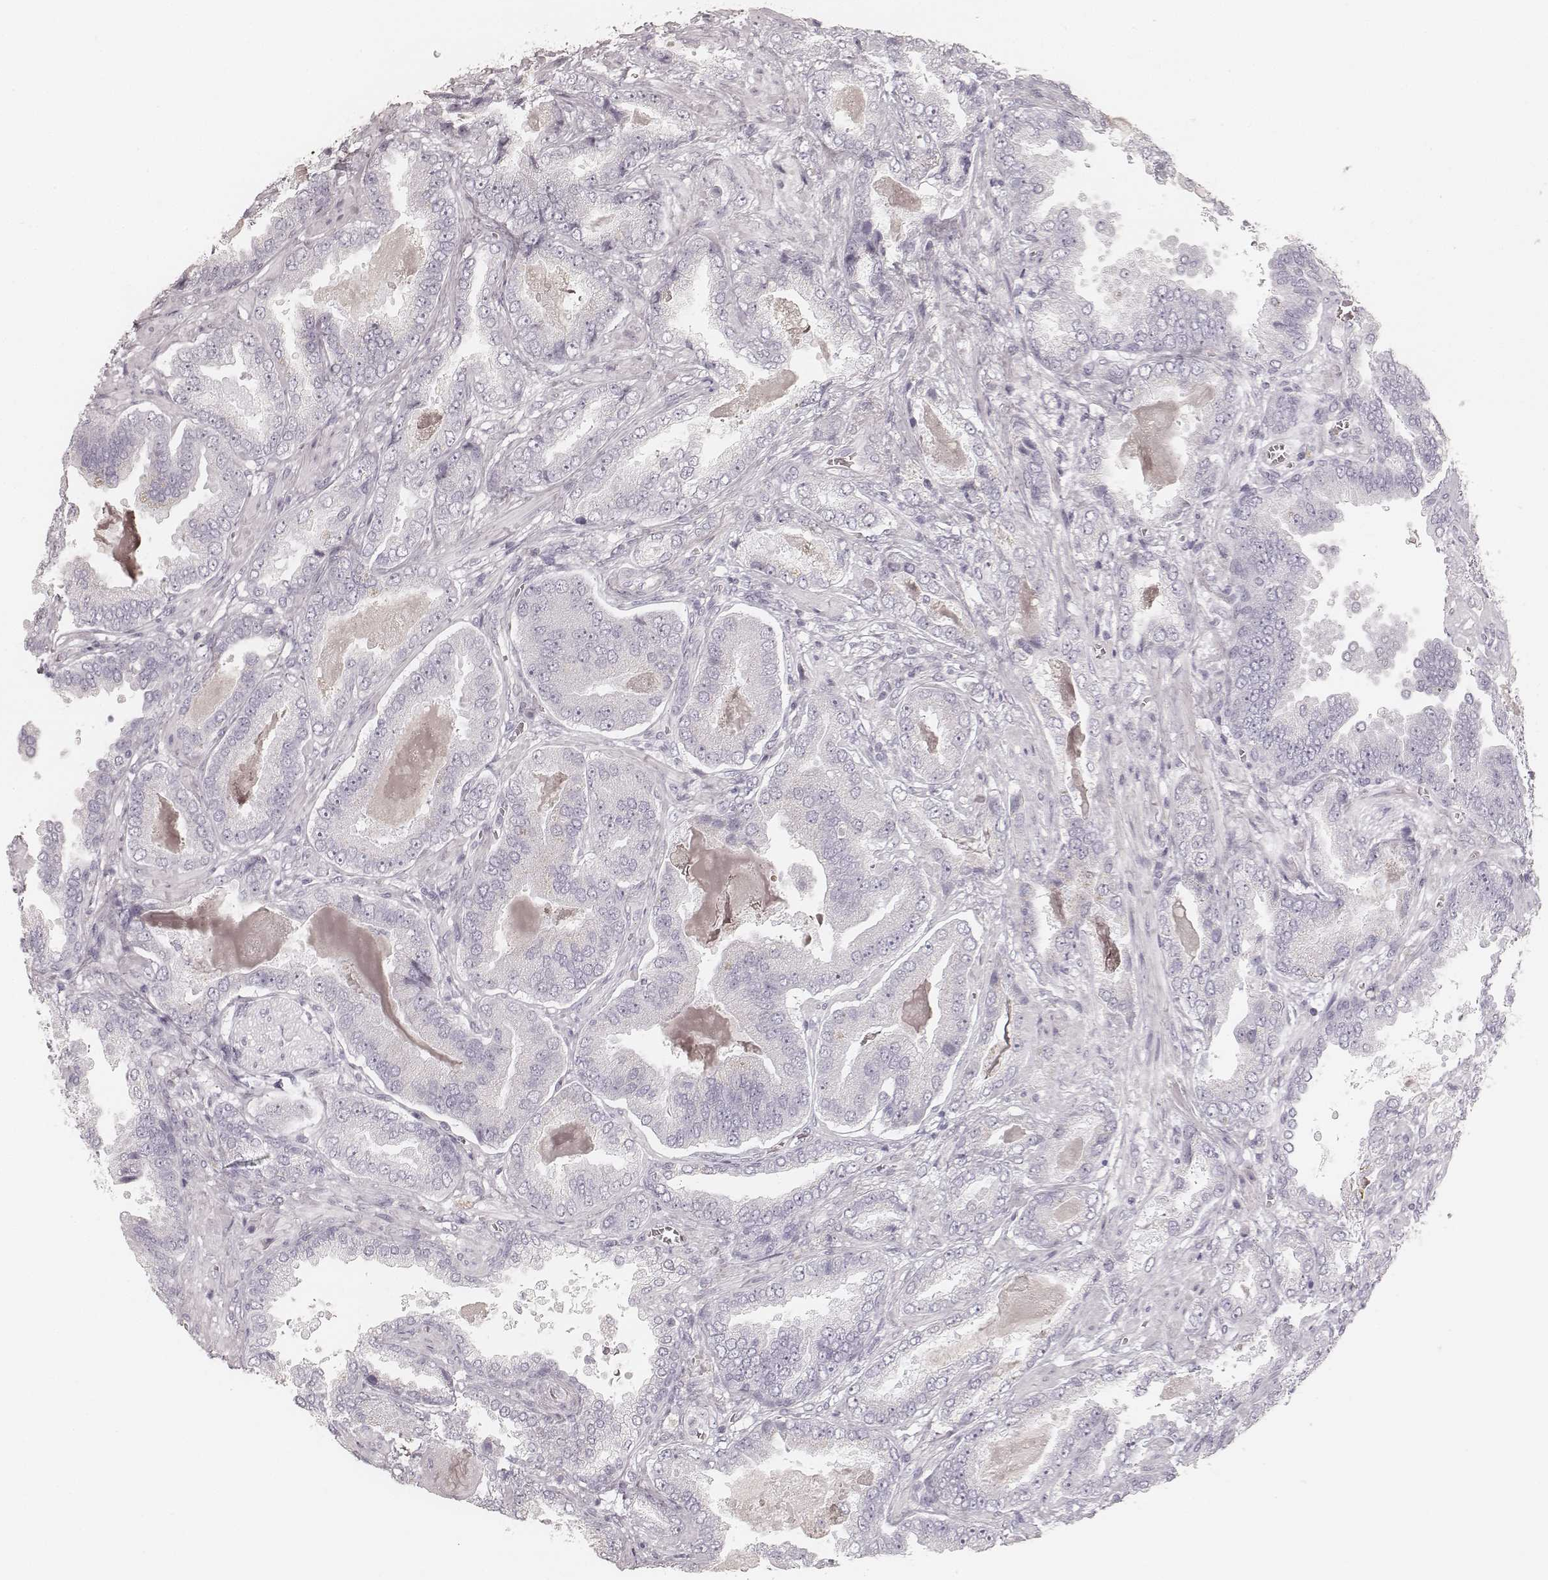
{"staining": {"intensity": "negative", "quantity": "none", "location": "none"}, "tissue": "prostate cancer", "cell_type": "Tumor cells", "image_type": "cancer", "snomed": [{"axis": "morphology", "description": "Adenocarcinoma, NOS"}, {"axis": "topography", "description": "Prostate"}], "caption": "Immunohistochemistry micrograph of human adenocarcinoma (prostate) stained for a protein (brown), which exhibits no expression in tumor cells.", "gene": "KRT72", "patient": {"sex": "male", "age": 64}}